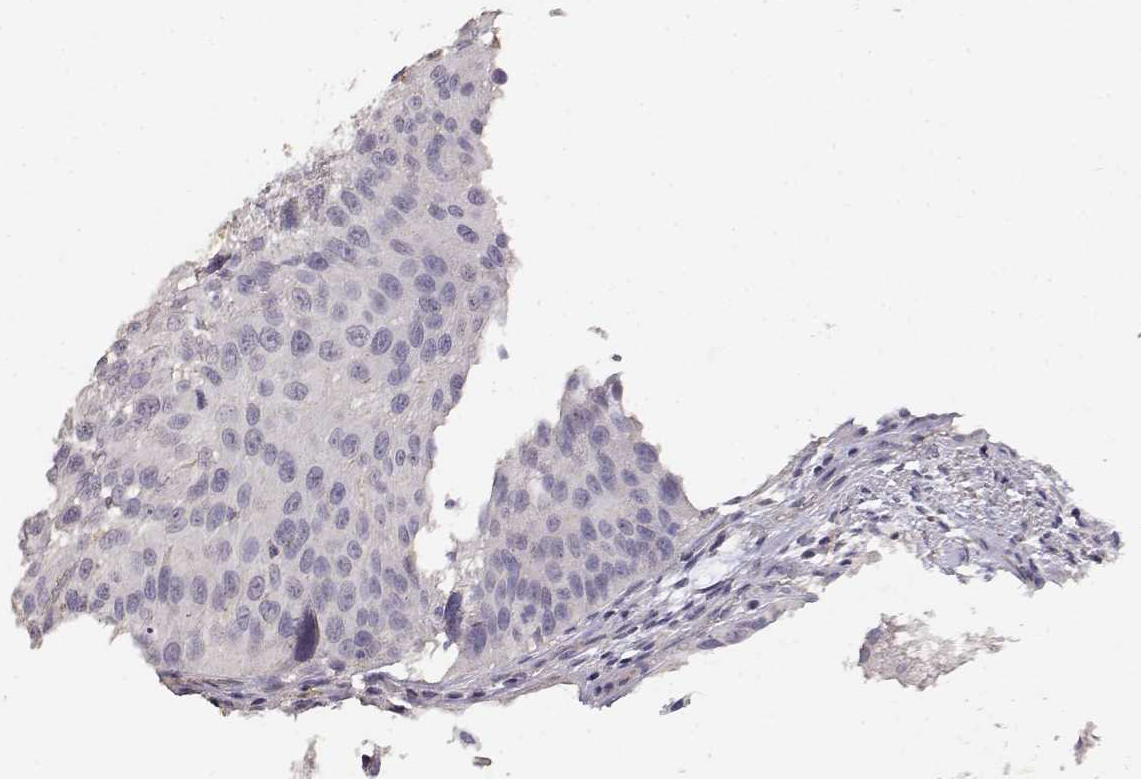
{"staining": {"intensity": "negative", "quantity": "none", "location": "none"}, "tissue": "urothelial cancer", "cell_type": "Tumor cells", "image_type": "cancer", "snomed": [{"axis": "morphology", "description": "Urothelial carcinoma, NOS"}, {"axis": "topography", "description": "Urinary bladder"}], "caption": "Protein analysis of urothelial cancer demonstrates no significant staining in tumor cells.", "gene": "TNFRSF10C", "patient": {"sex": "male", "age": 55}}